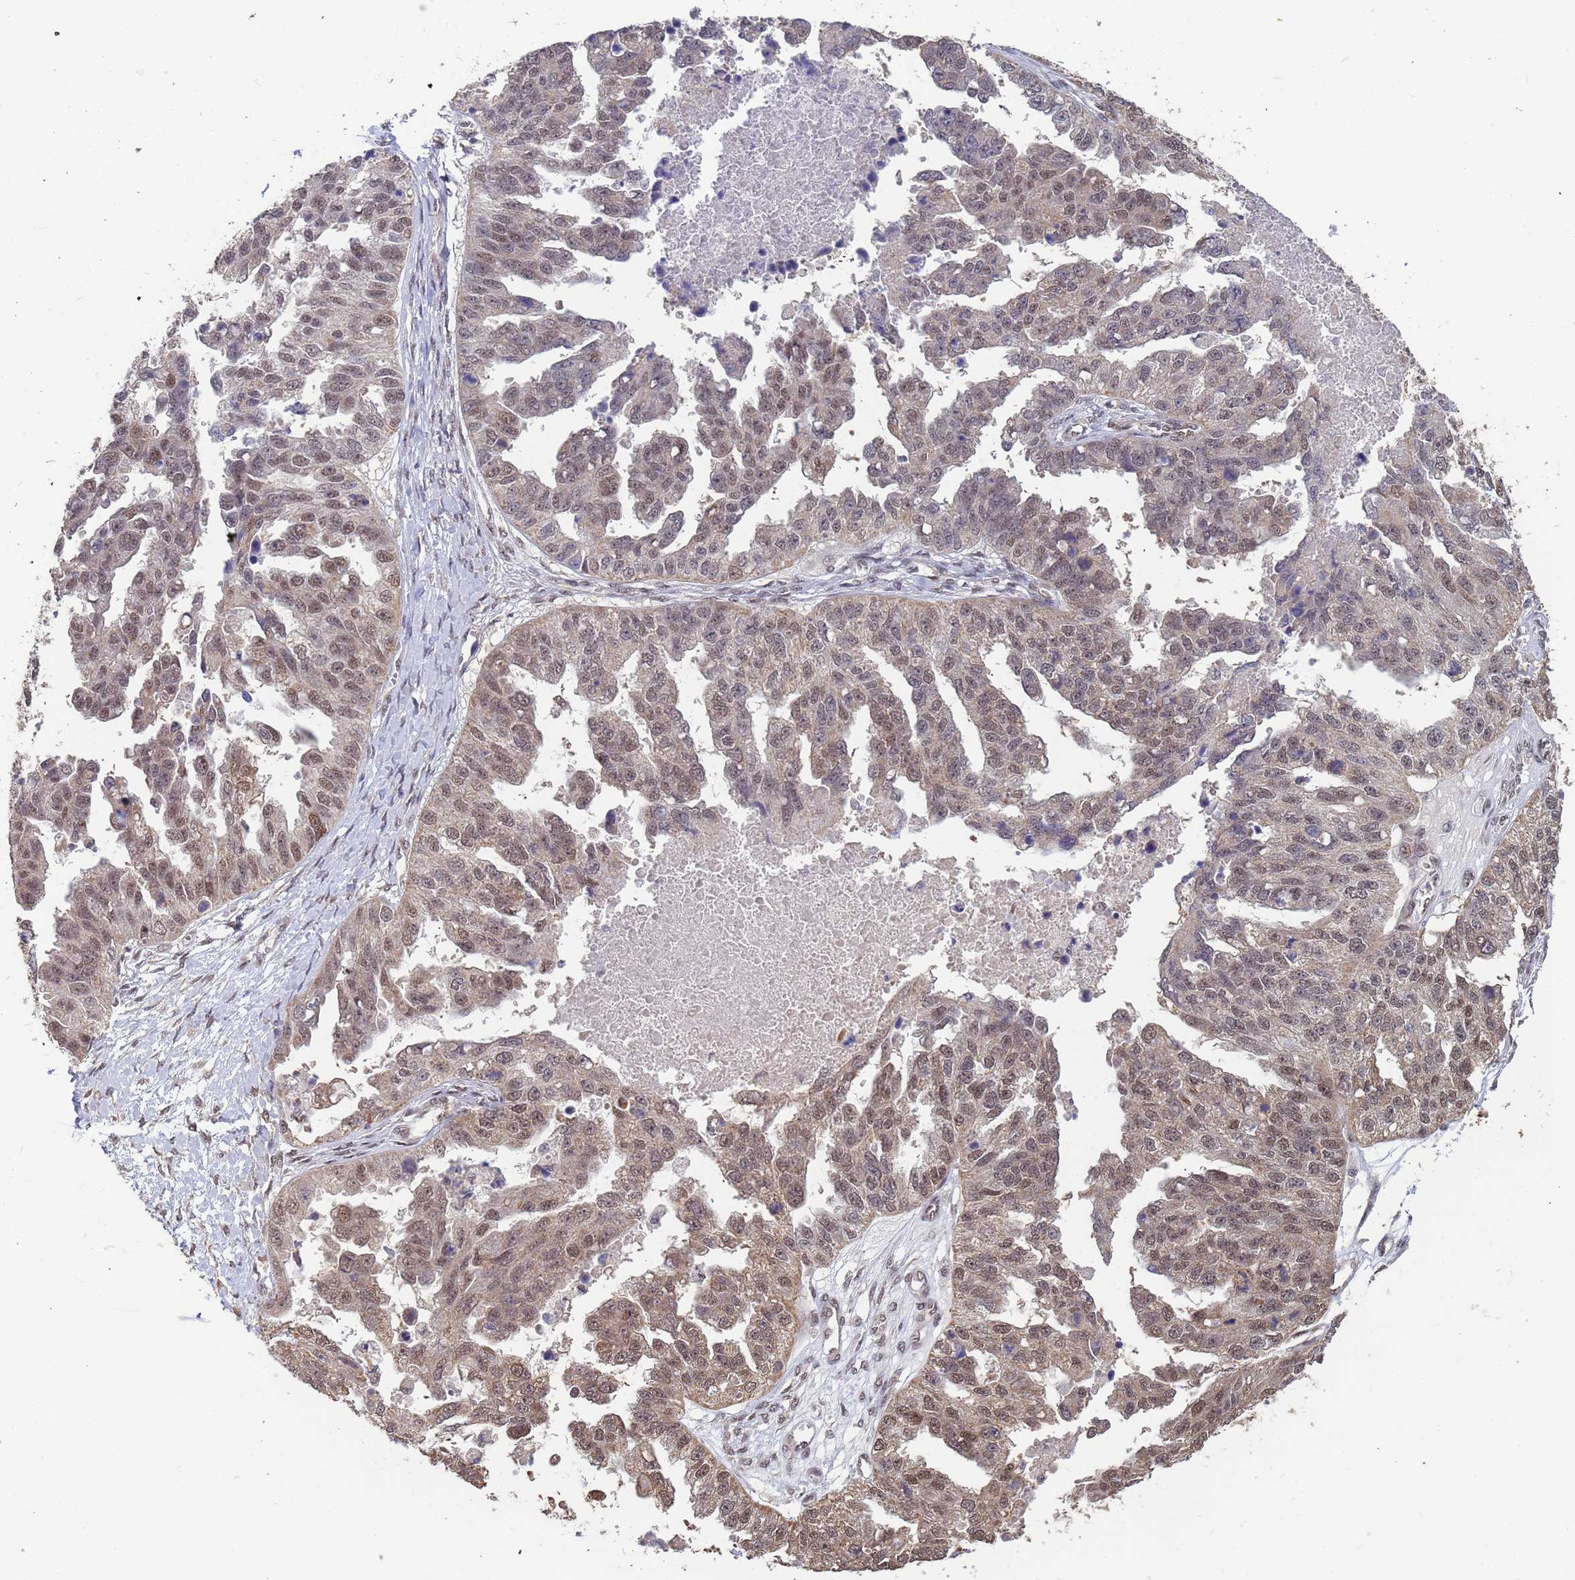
{"staining": {"intensity": "weak", "quantity": "25%-75%", "location": "nuclear"}, "tissue": "ovarian cancer", "cell_type": "Tumor cells", "image_type": "cancer", "snomed": [{"axis": "morphology", "description": "Cystadenocarcinoma, serous, NOS"}, {"axis": "topography", "description": "Ovary"}], "caption": "The photomicrograph displays a brown stain indicating the presence of a protein in the nuclear of tumor cells in ovarian cancer (serous cystadenocarcinoma).", "gene": "DENND2B", "patient": {"sex": "female", "age": 58}}